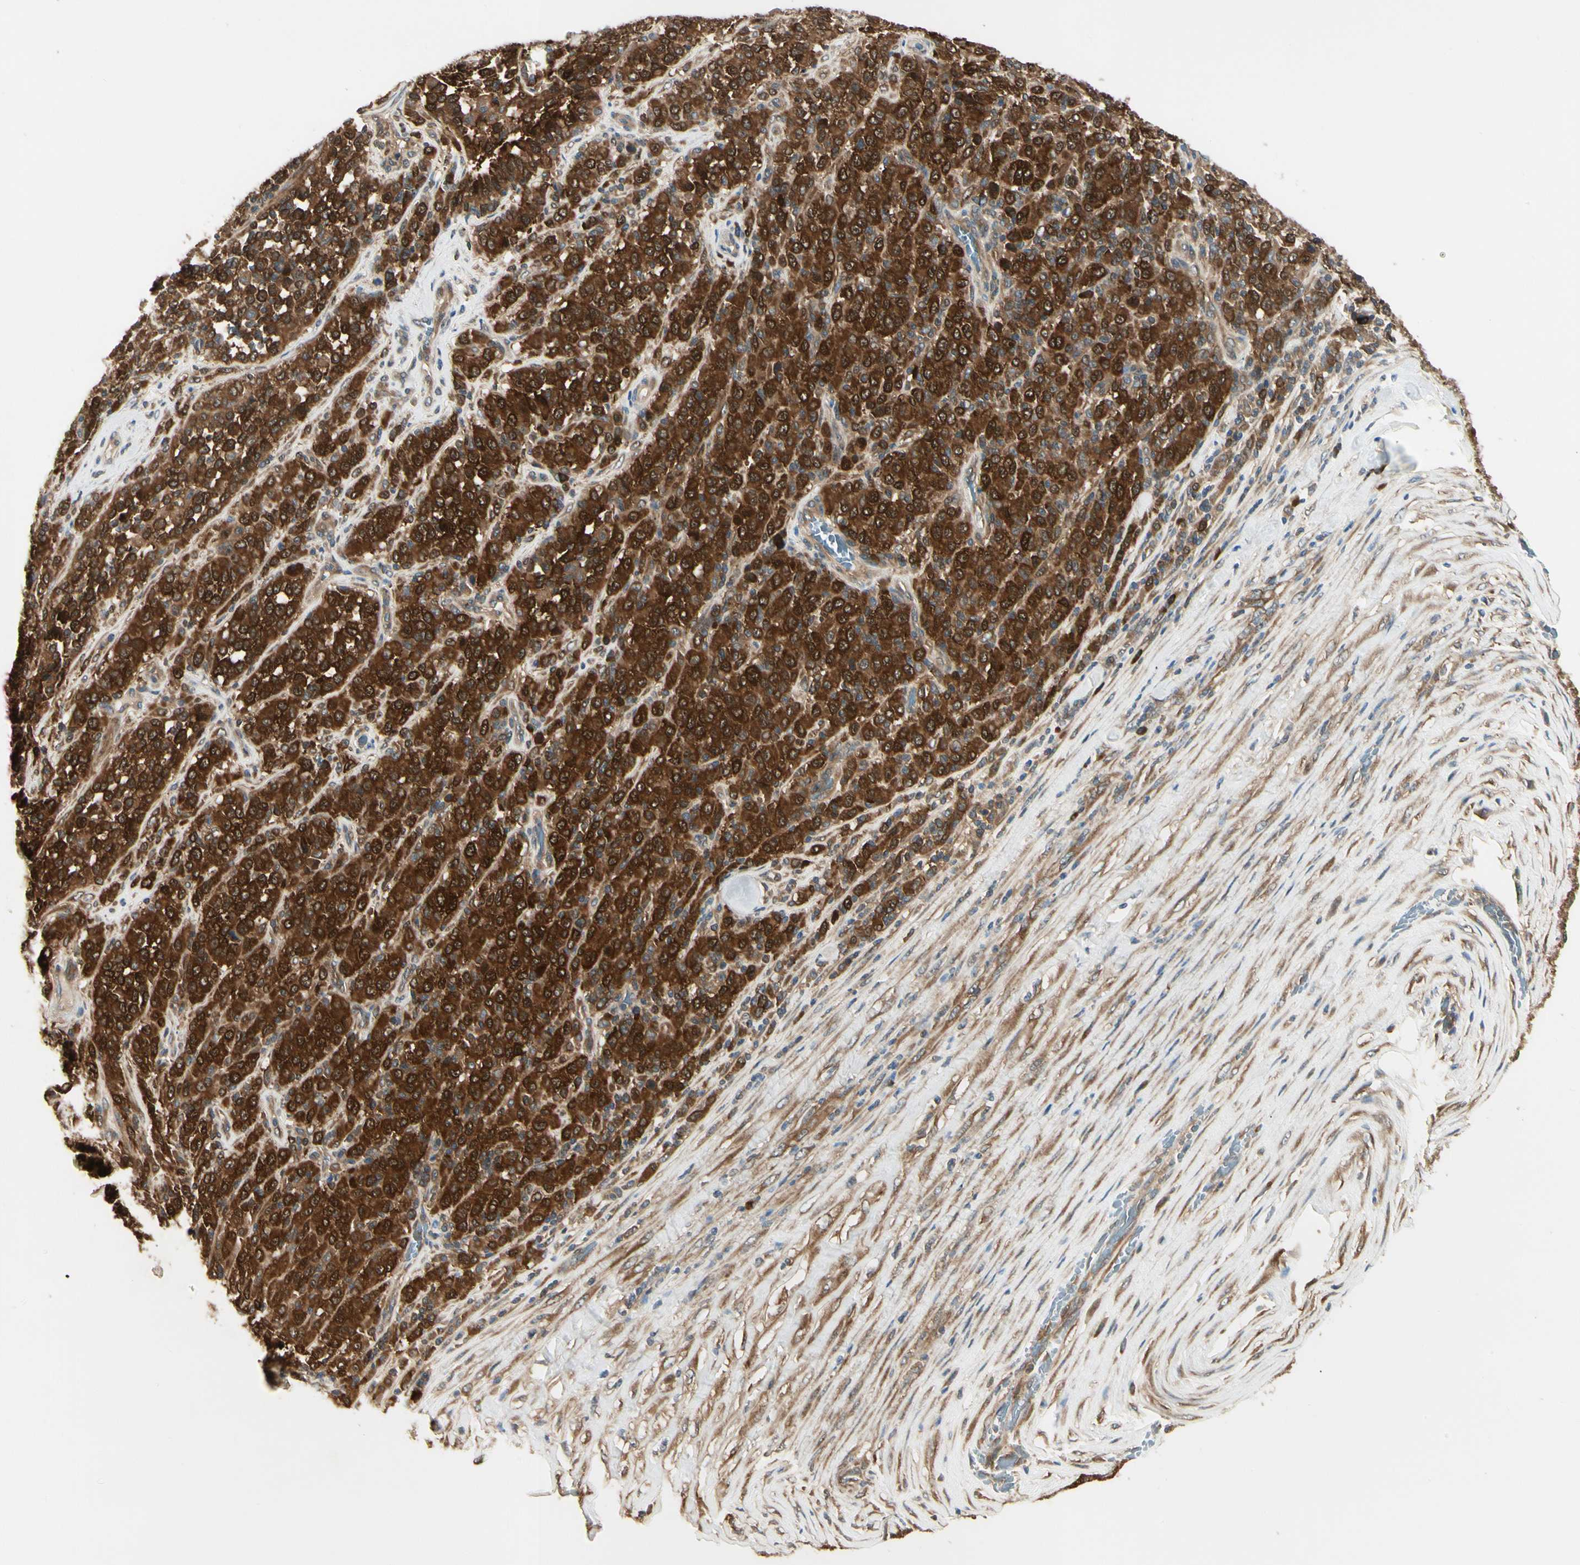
{"staining": {"intensity": "strong", "quantity": ">75%", "location": "cytoplasmic/membranous,nuclear"}, "tissue": "melanoma", "cell_type": "Tumor cells", "image_type": "cancer", "snomed": [{"axis": "morphology", "description": "Malignant melanoma, Metastatic site"}, {"axis": "topography", "description": "Pancreas"}], "caption": "DAB immunohistochemical staining of melanoma demonstrates strong cytoplasmic/membranous and nuclear protein positivity in approximately >75% of tumor cells. (DAB (3,3'-diaminobenzidine) IHC, brown staining for protein, blue staining for nuclei).", "gene": "NME1-NME2", "patient": {"sex": "female", "age": 30}}